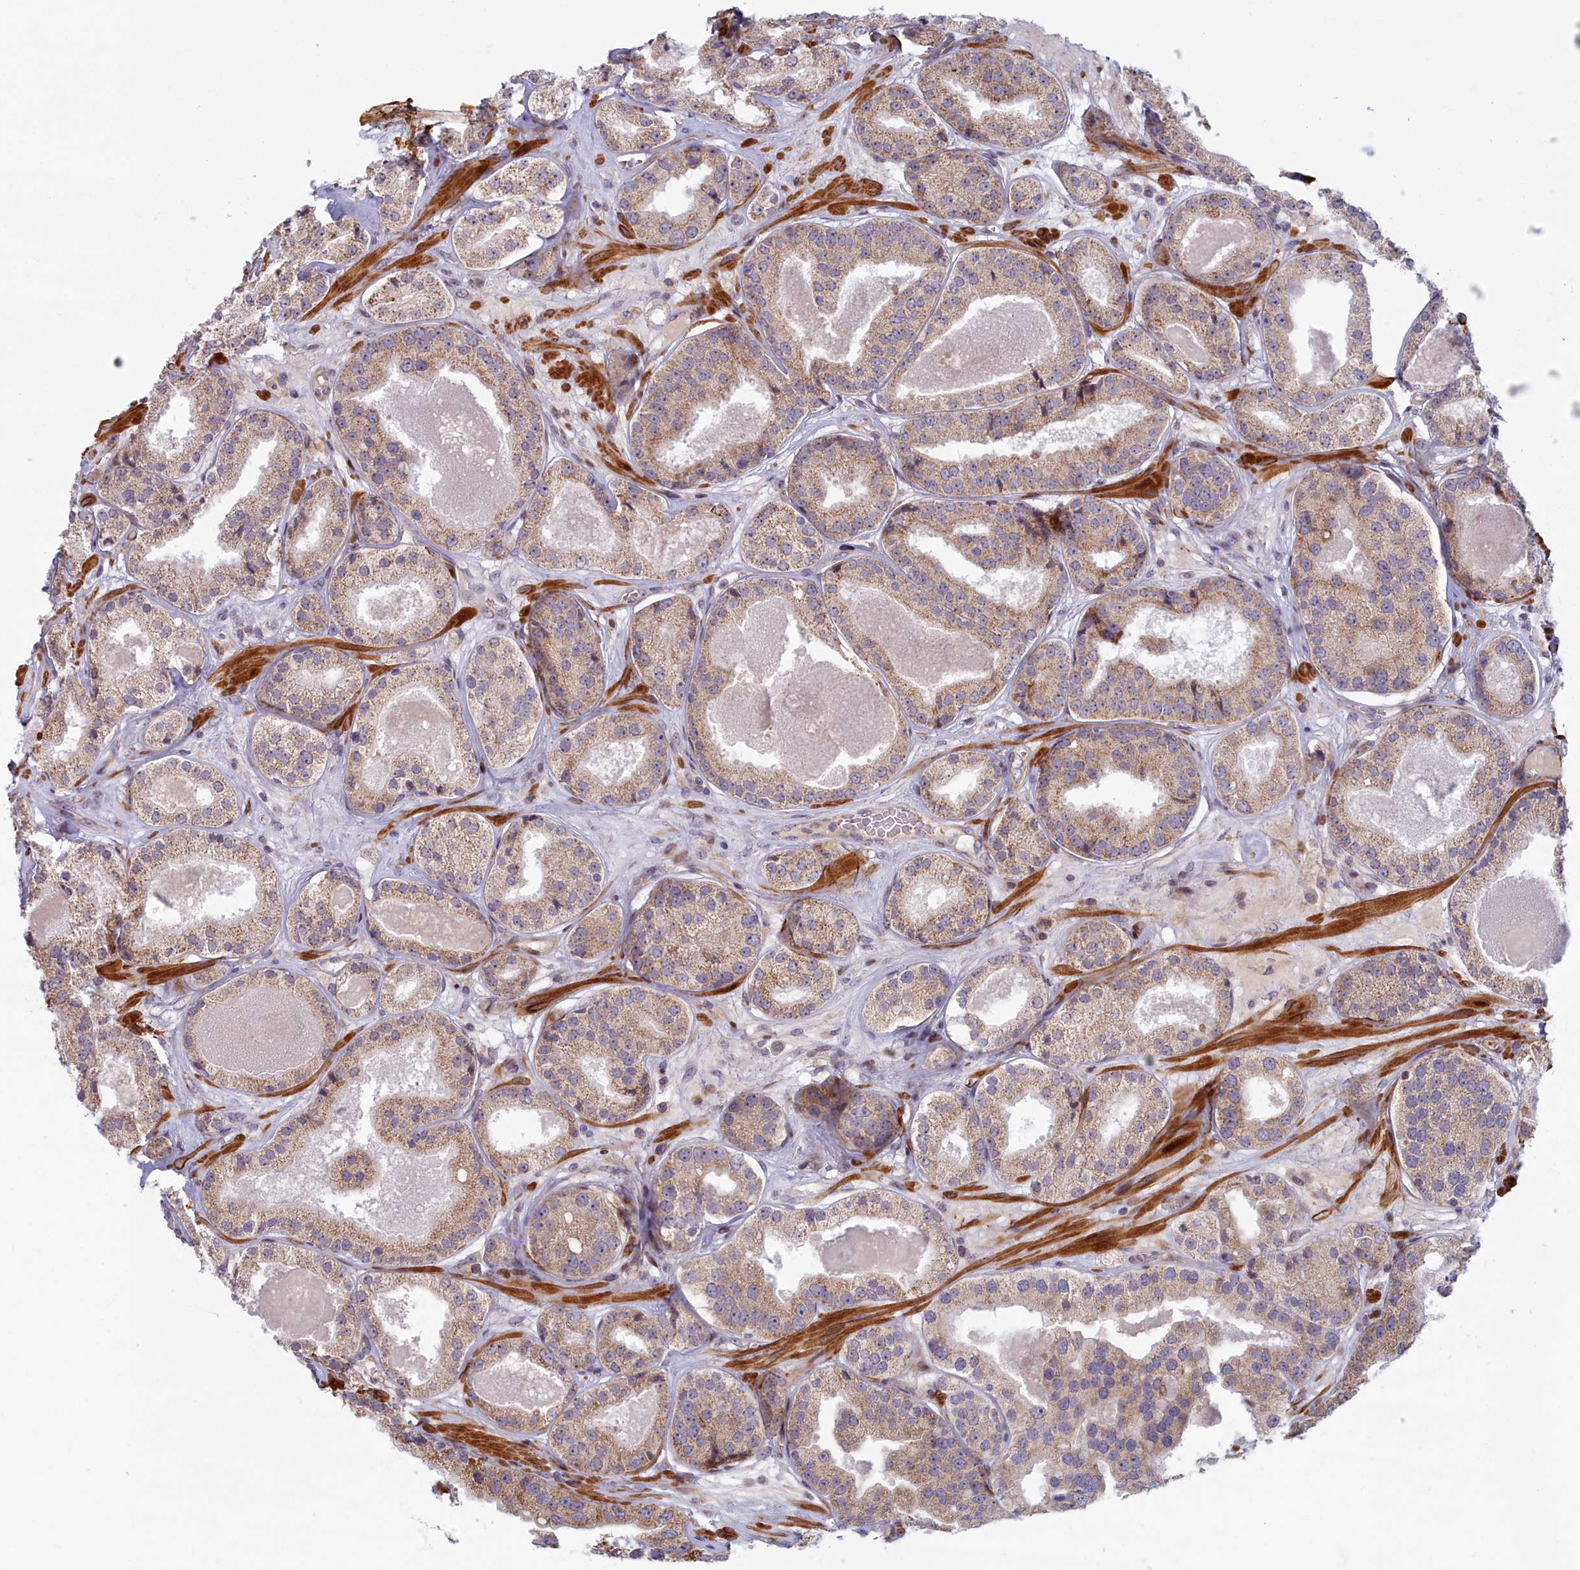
{"staining": {"intensity": "weak", "quantity": ">75%", "location": "cytoplasmic/membranous"}, "tissue": "prostate cancer", "cell_type": "Tumor cells", "image_type": "cancer", "snomed": [{"axis": "morphology", "description": "Adenocarcinoma, High grade"}, {"axis": "topography", "description": "Prostate"}], "caption": "High-power microscopy captured an immunohistochemistry (IHC) photomicrograph of prostate cancer (adenocarcinoma (high-grade)), revealing weak cytoplasmic/membranous staining in about >75% of tumor cells.", "gene": "C15orf40", "patient": {"sex": "male", "age": 63}}